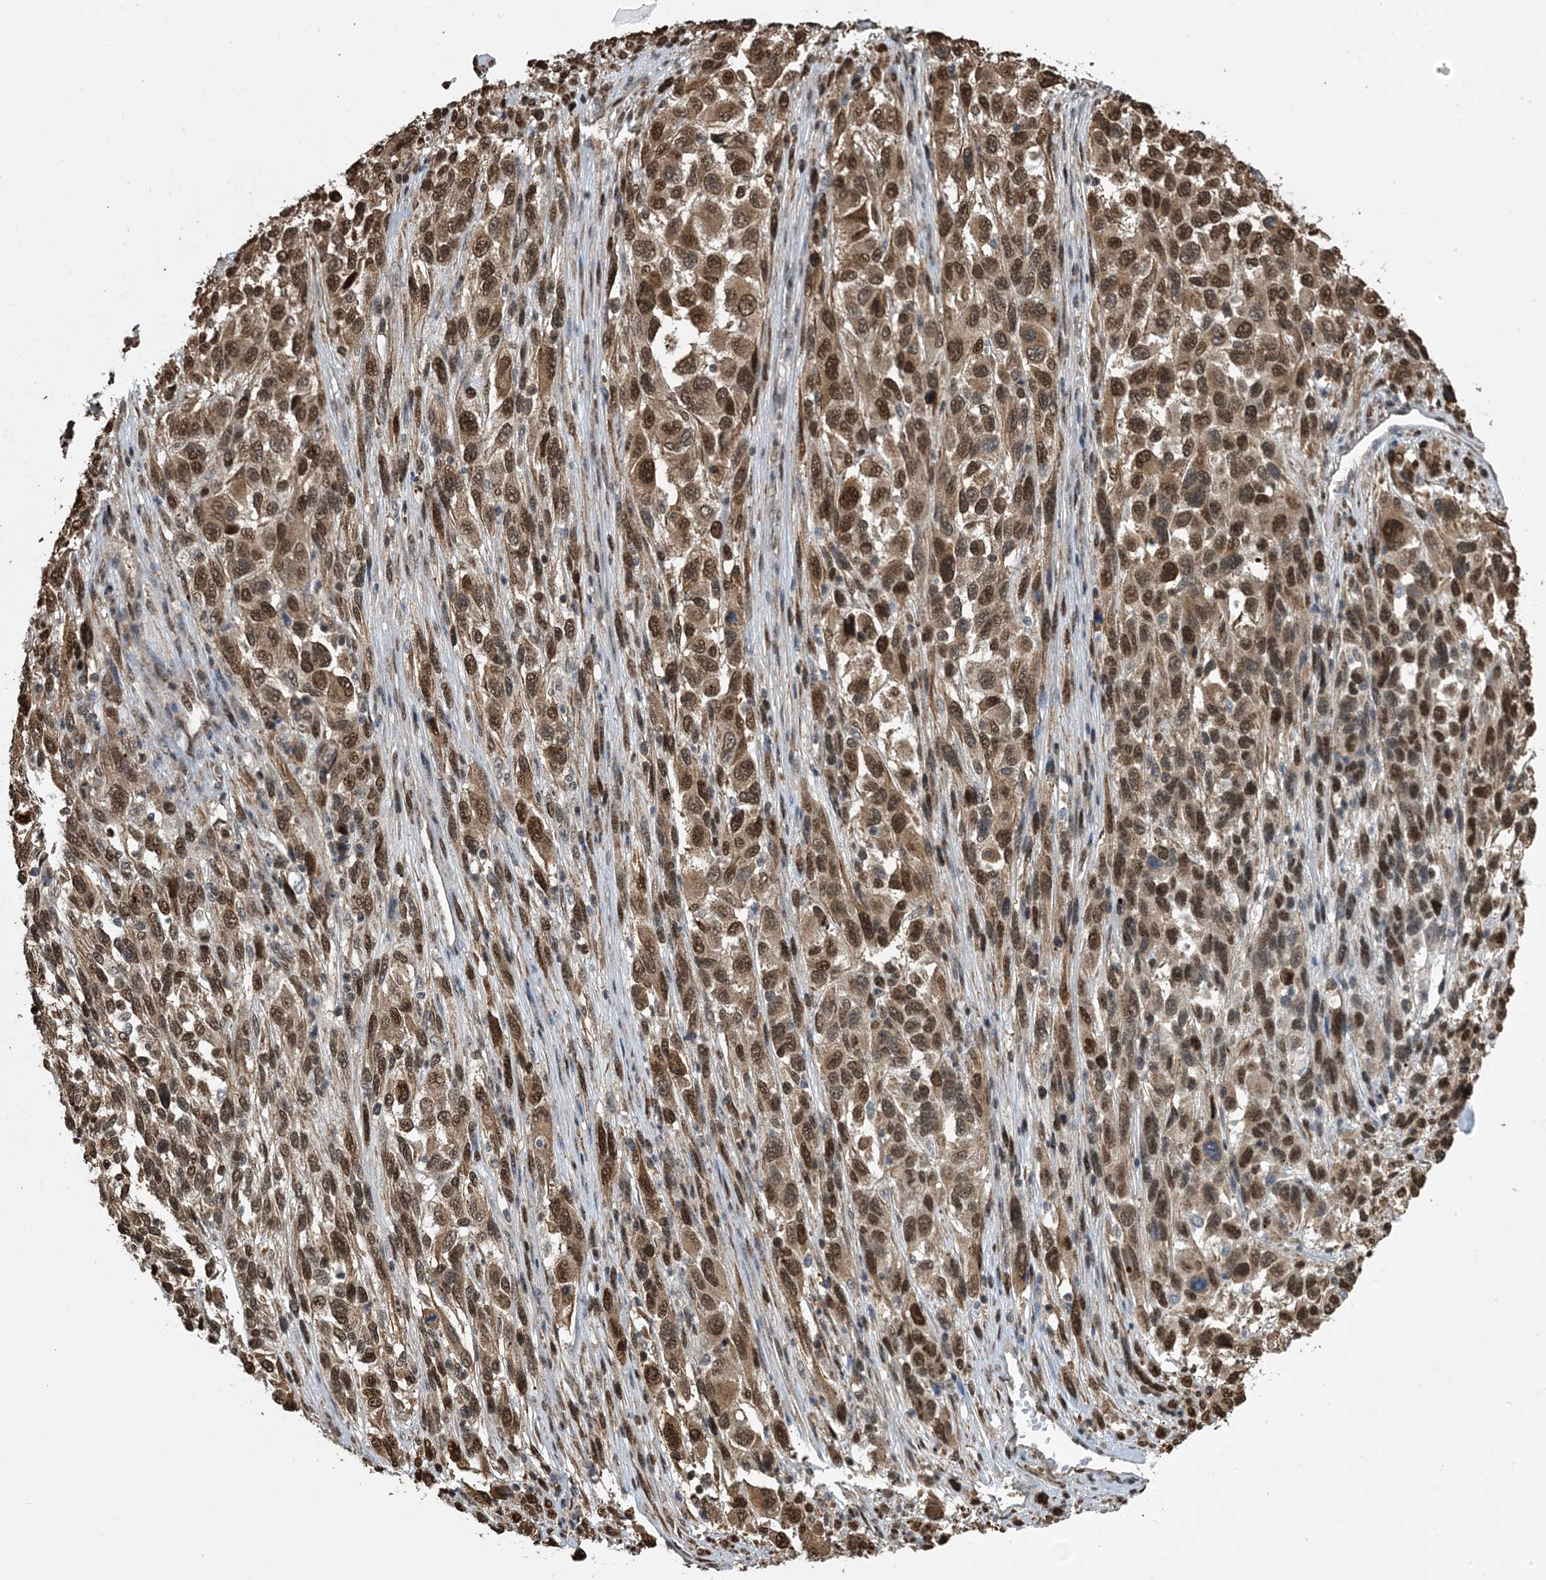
{"staining": {"intensity": "moderate", "quantity": ">75%", "location": "cytoplasmic/membranous,nuclear"}, "tissue": "melanoma", "cell_type": "Tumor cells", "image_type": "cancer", "snomed": [{"axis": "morphology", "description": "Malignant melanoma, Metastatic site"}, {"axis": "topography", "description": "Lymph node"}], "caption": "Immunohistochemical staining of melanoma shows medium levels of moderate cytoplasmic/membranous and nuclear protein positivity in approximately >75% of tumor cells.", "gene": "HSPA1A", "patient": {"sex": "male", "age": 61}}